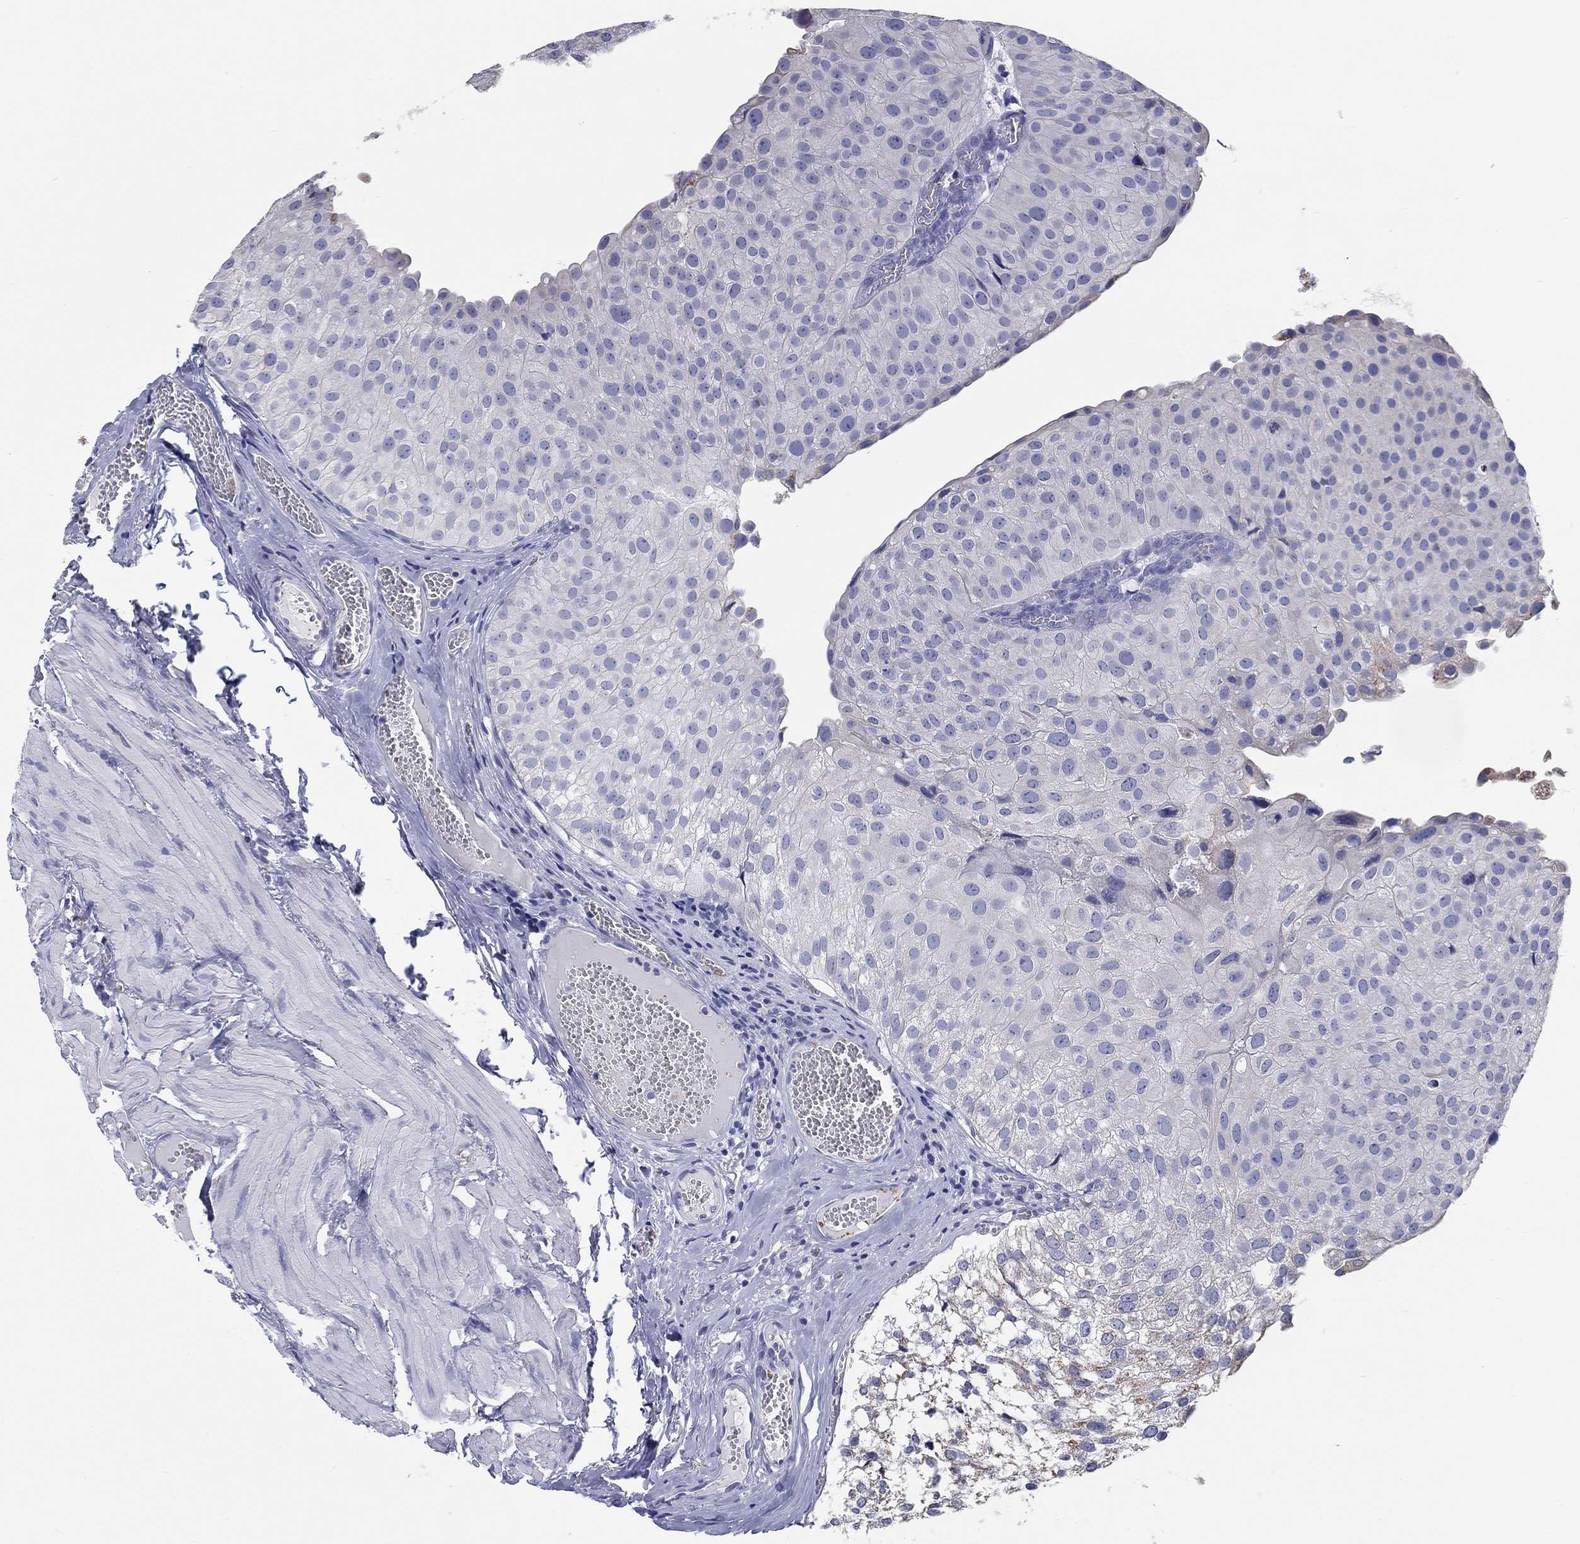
{"staining": {"intensity": "moderate", "quantity": "25%-75%", "location": "cytoplasmic/membranous"}, "tissue": "urothelial cancer", "cell_type": "Tumor cells", "image_type": "cancer", "snomed": [{"axis": "morphology", "description": "Urothelial carcinoma, Low grade"}, {"axis": "topography", "description": "Urinary bladder"}], "caption": "Urothelial cancer stained with immunohistochemistry (IHC) shows moderate cytoplasmic/membranous expression in about 25%-75% of tumor cells. (IHC, brightfield microscopy, high magnification).", "gene": "LRRC4C", "patient": {"sex": "female", "age": 78}}